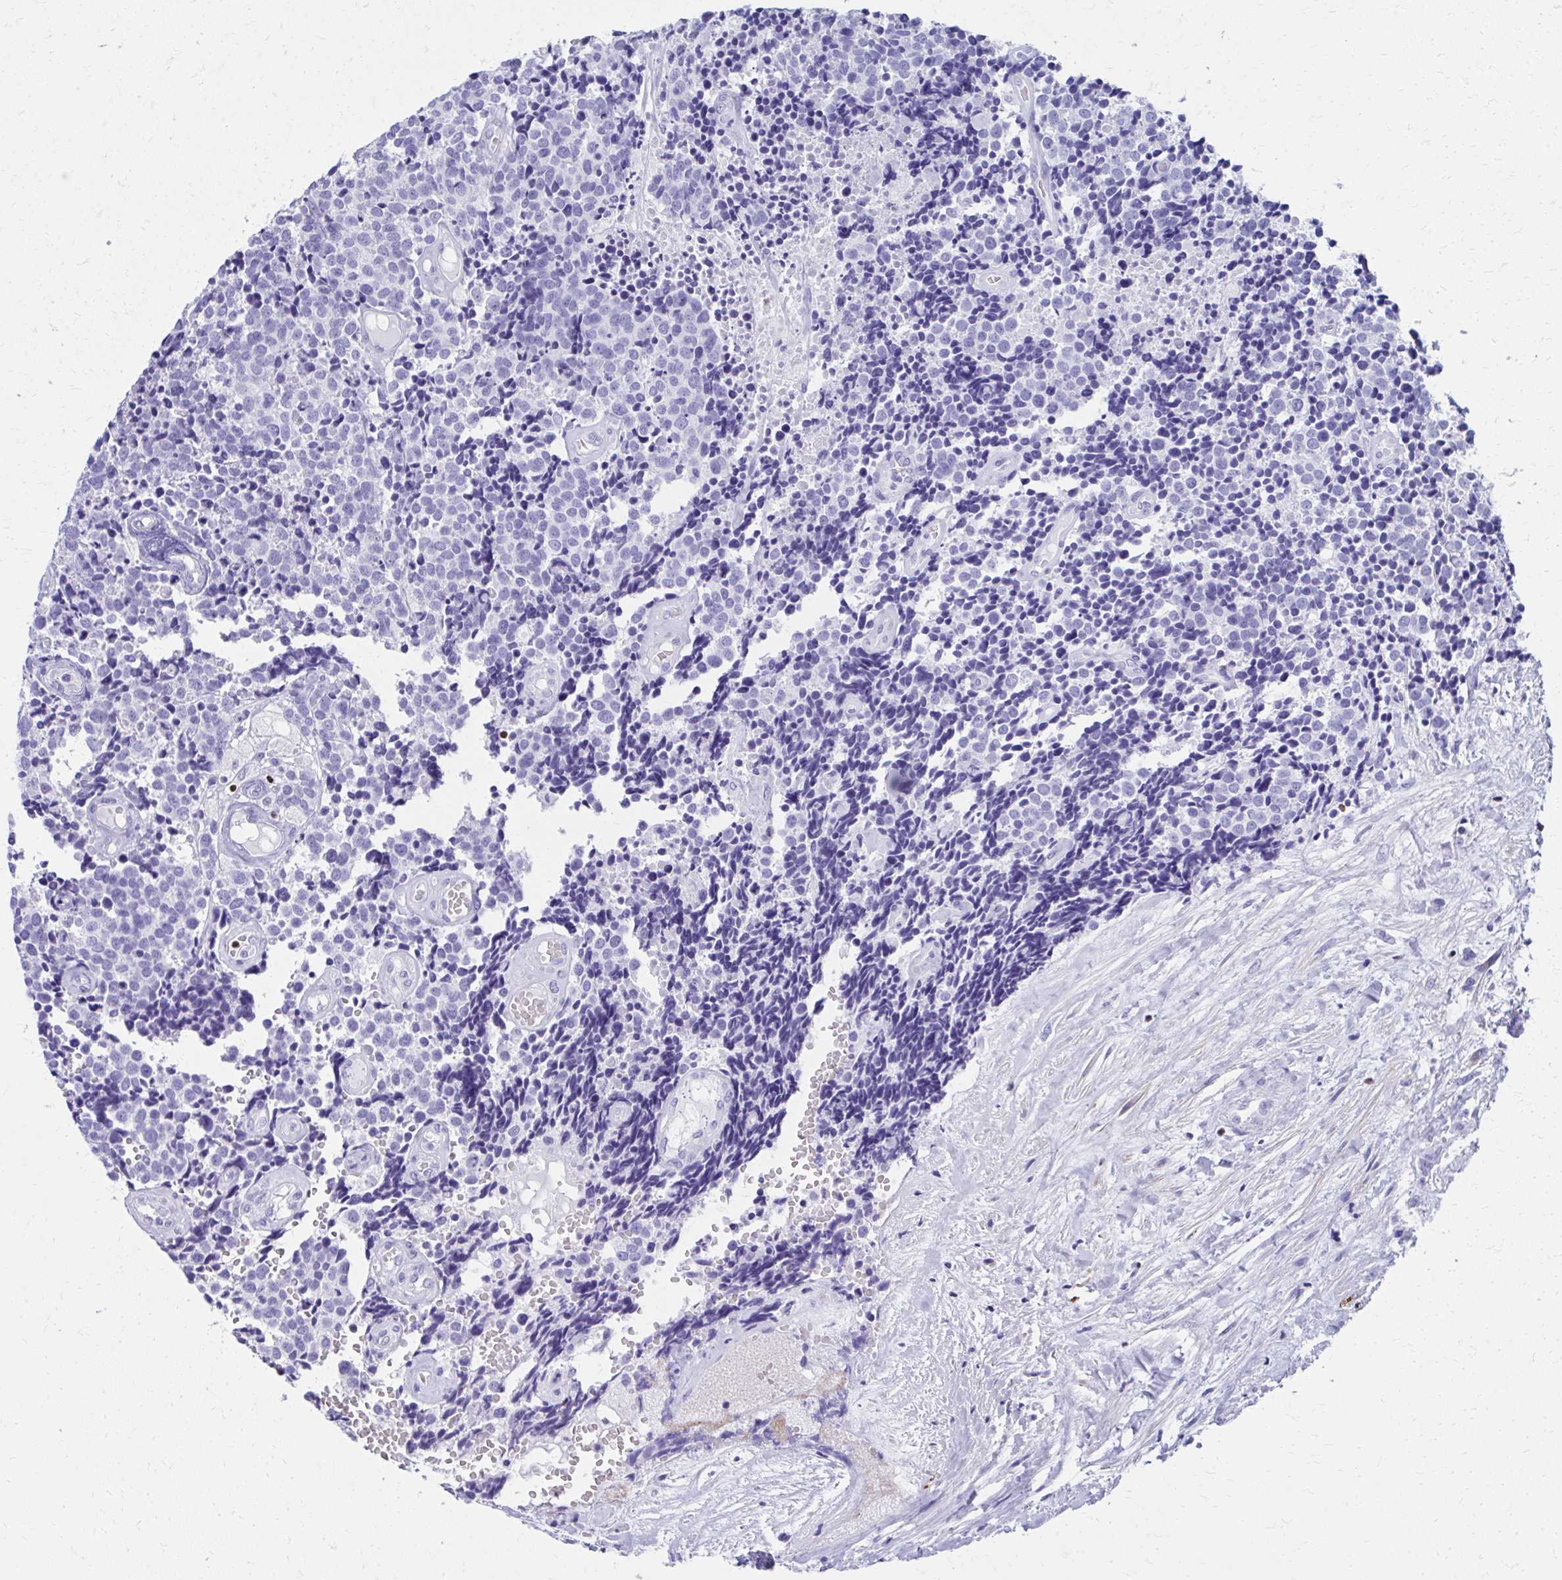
{"staining": {"intensity": "negative", "quantity": "none", "location": "none"}, "tissue": "carcinoid", "cell_type": "Tumor cells", "image_type": "cancer", "snomed": [{"axis": "morphology", "description": "Carcinoid, malignant, NOS"}, {"axis": "topography", "description": "Skin"}], "caption": "DAB immunohistochemical staining of human carcinoid (malignant) demonstrates no significant staining in tumor cells.", "gene": "RUNX3", "patient": {"sex": "female", "age": 79}}